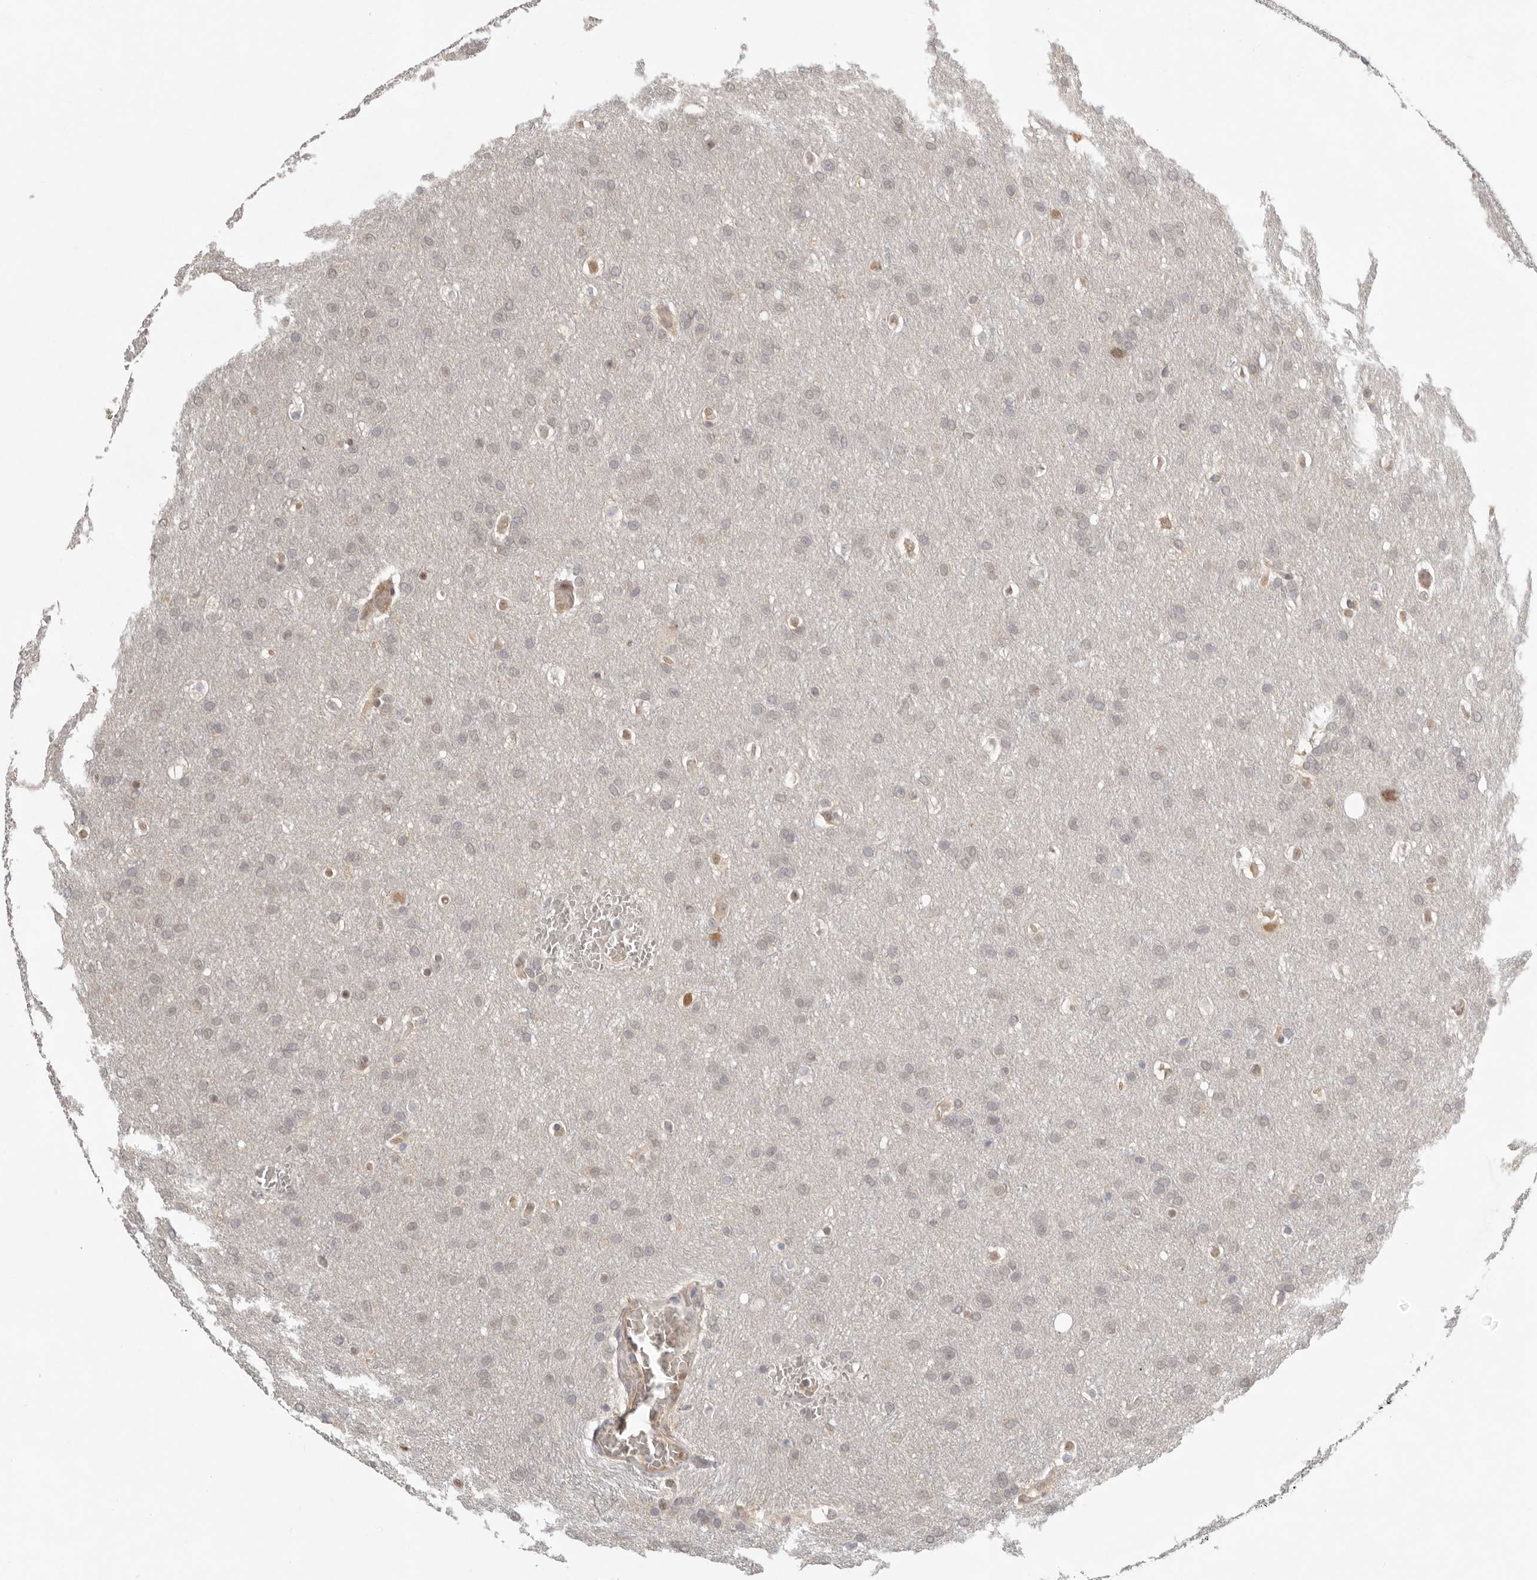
{"staining": {"intensity": "weak", "quantity": ">75%", "location": "nuclear"}, "tissue": "glioma", "cell_type": "Tumor cells", "image_type": "cancer", "snomed": [{"axis": "morphology", "description": "Glioma, malignant, Low grade"}, {"axis": "topography", "description": "Brain"}], "caption": "Immunohistochemistry (IHC) photomicrograph of neoplastic tissue: human glioma stained using immunohistochemistry exhibits low levels of weak protein expression localized specifically in the nuclear of tumor cells, appearing as a nuclear brown color.", "gene": "PSMA5", "patient": {"sex": "female", "age": 37}}